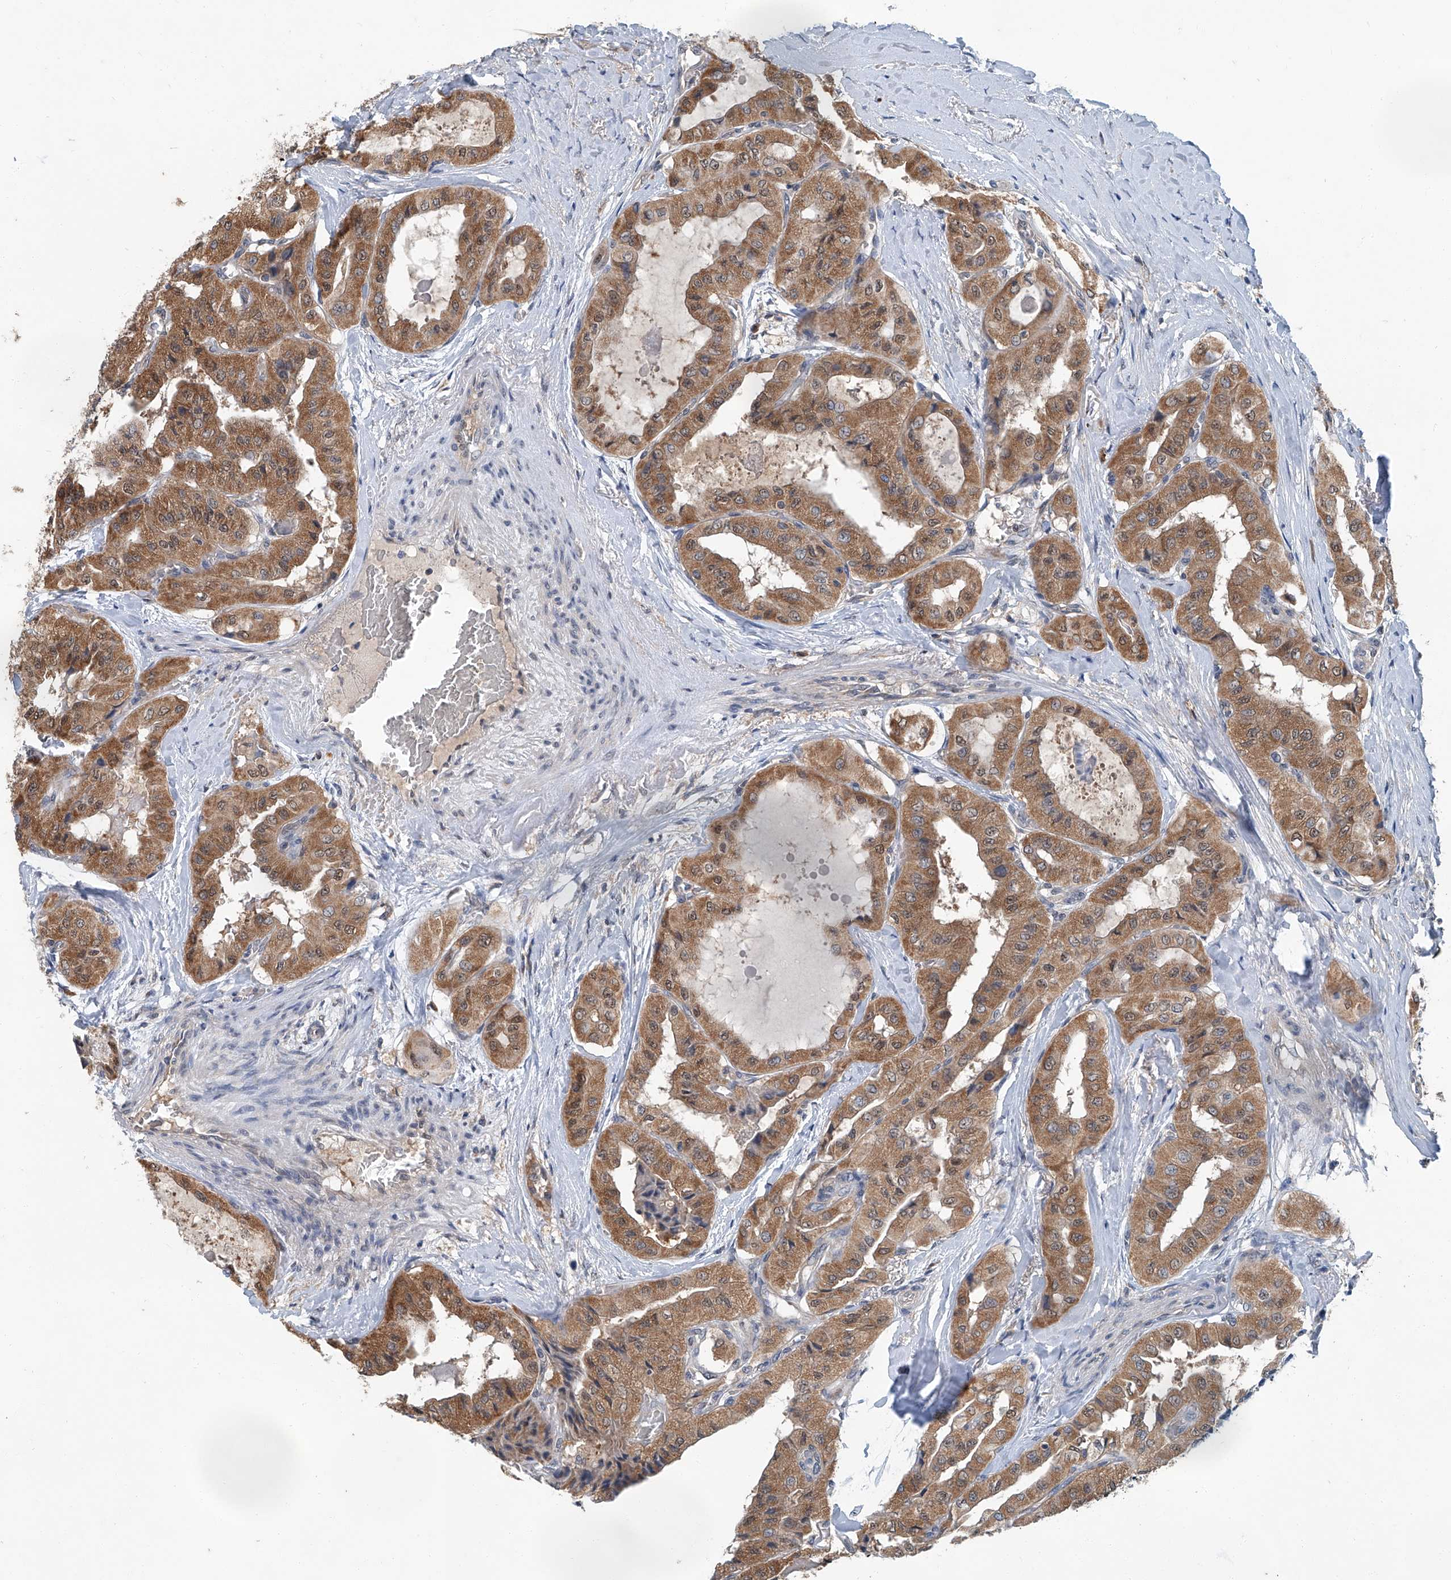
{"staining": {"intensity": "moderate", "quantity": ">75%", "location": "cytoplasmic/membranous"}, "tissue": "thyroid cancer", "cell_type": "Tumor cells", "image_type": "cancer", "snomed": [{"axis": "morphology", "description": "Papillary adenocarcinoma, NOS"}, {"axis": "topography", "description": "Thyroid gland"}], "caption": "Protein expression analysis of human thyroid cancer (papillary adenocarcinoma) reveals moderate cytoplasmic/membranous staining in approximately >75% of tumor cells. The protein is stained brown, and the nuclei are stained in blue (DAB (3,3'-diaminobenzidine) IHC with brightfield microscopy, high magnification).", "gene": "CLK1", "patient": {"sex": "female", "age": 59}}